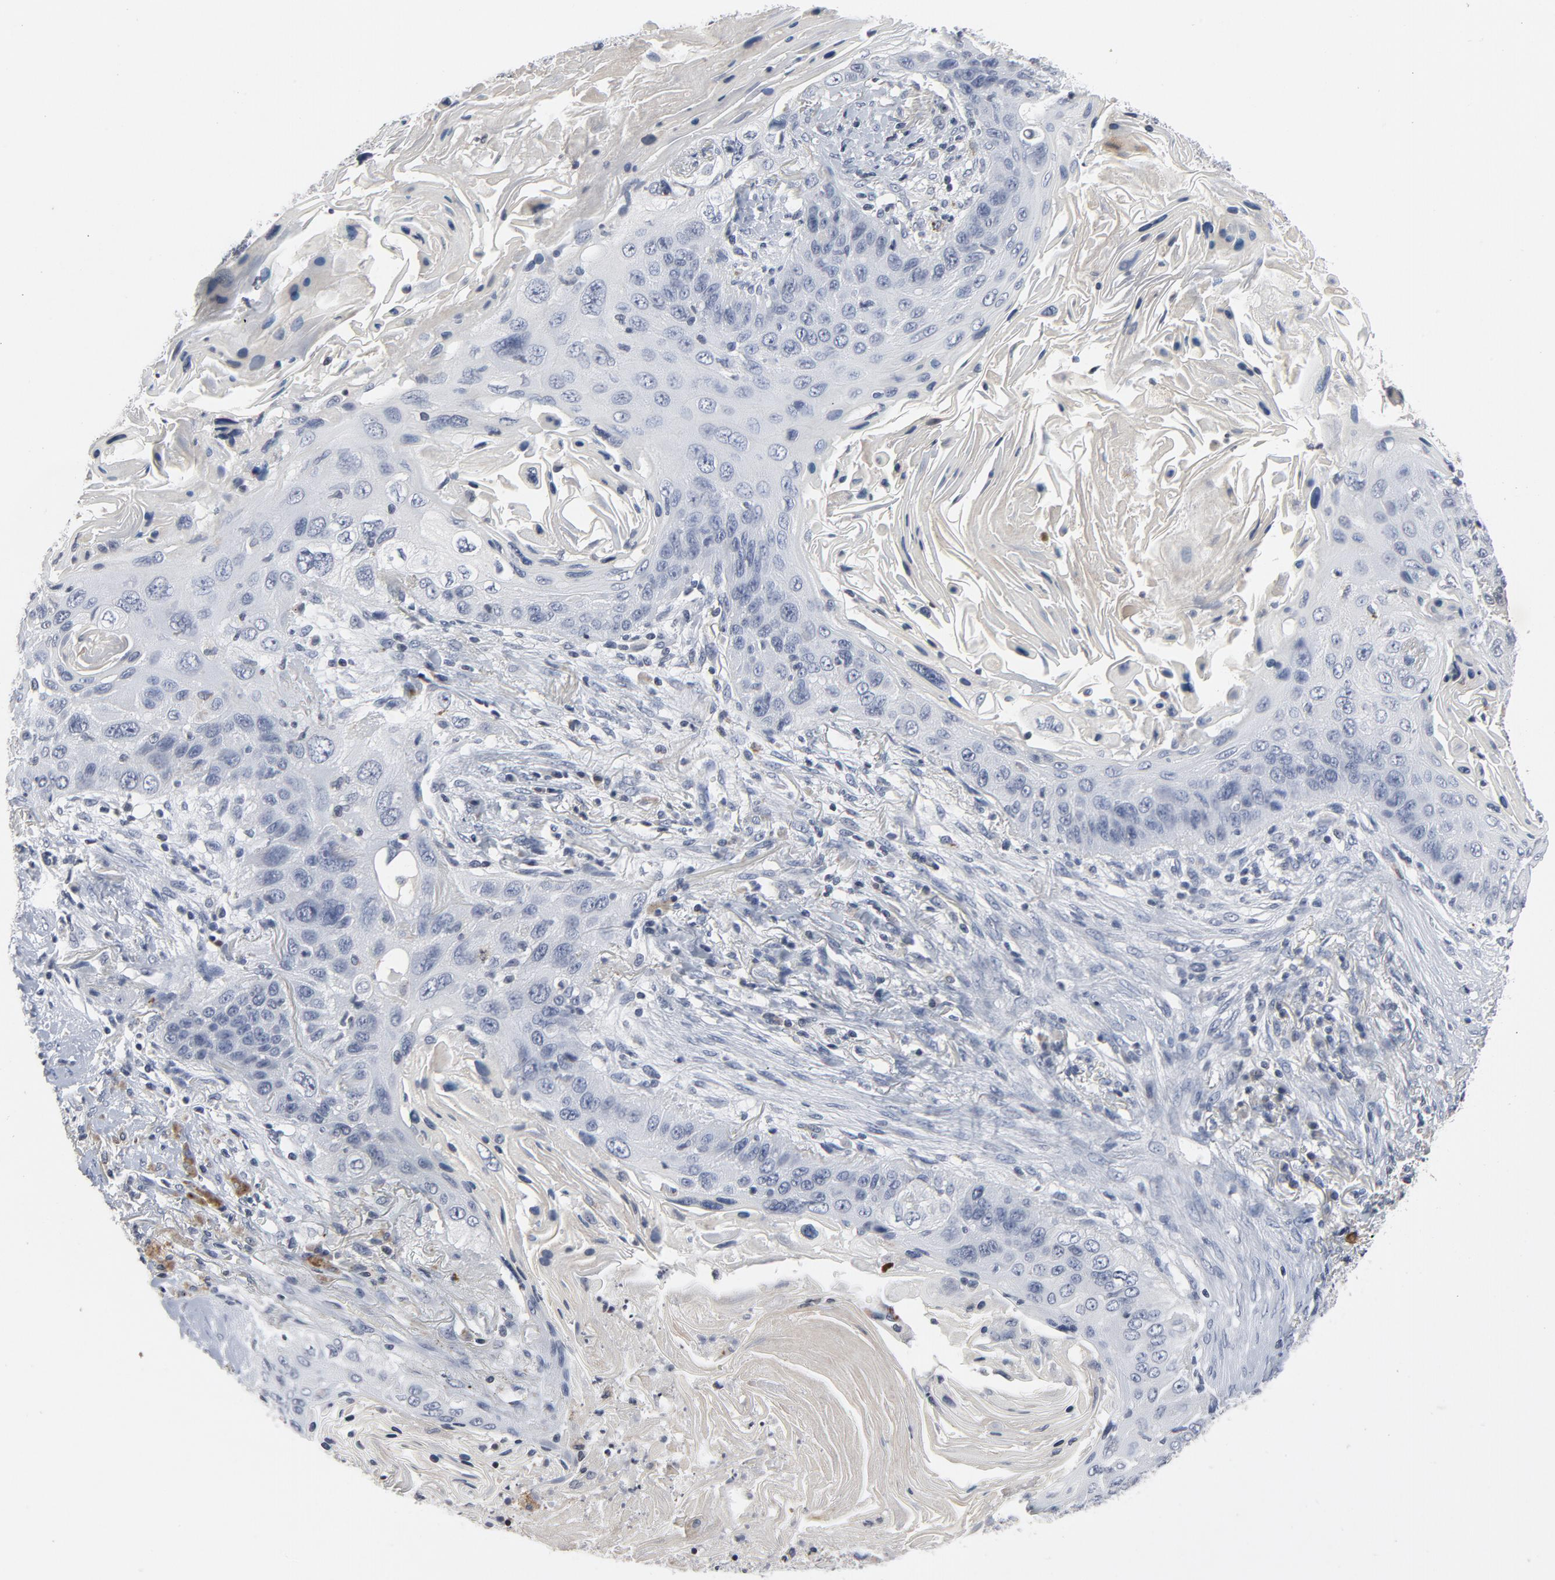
{"staining": {"intensity": "negative", "quantity": "none", "location": "none"}, "tissue": "lung cancer", "cell_type": "Tumor cells", "image_type": "cancer", "snomed": [{"axis": "morphology", "description": "Squamous cell carcinoma, NOS"}, {"axis": "topography", "description": "Lung"}], "caption": "There is no significant staining in tumor cells of lung cancer (squamous cell carcinoma).", "gene": "TCL1A", "patient": {"sex": "female", "age": 67}}